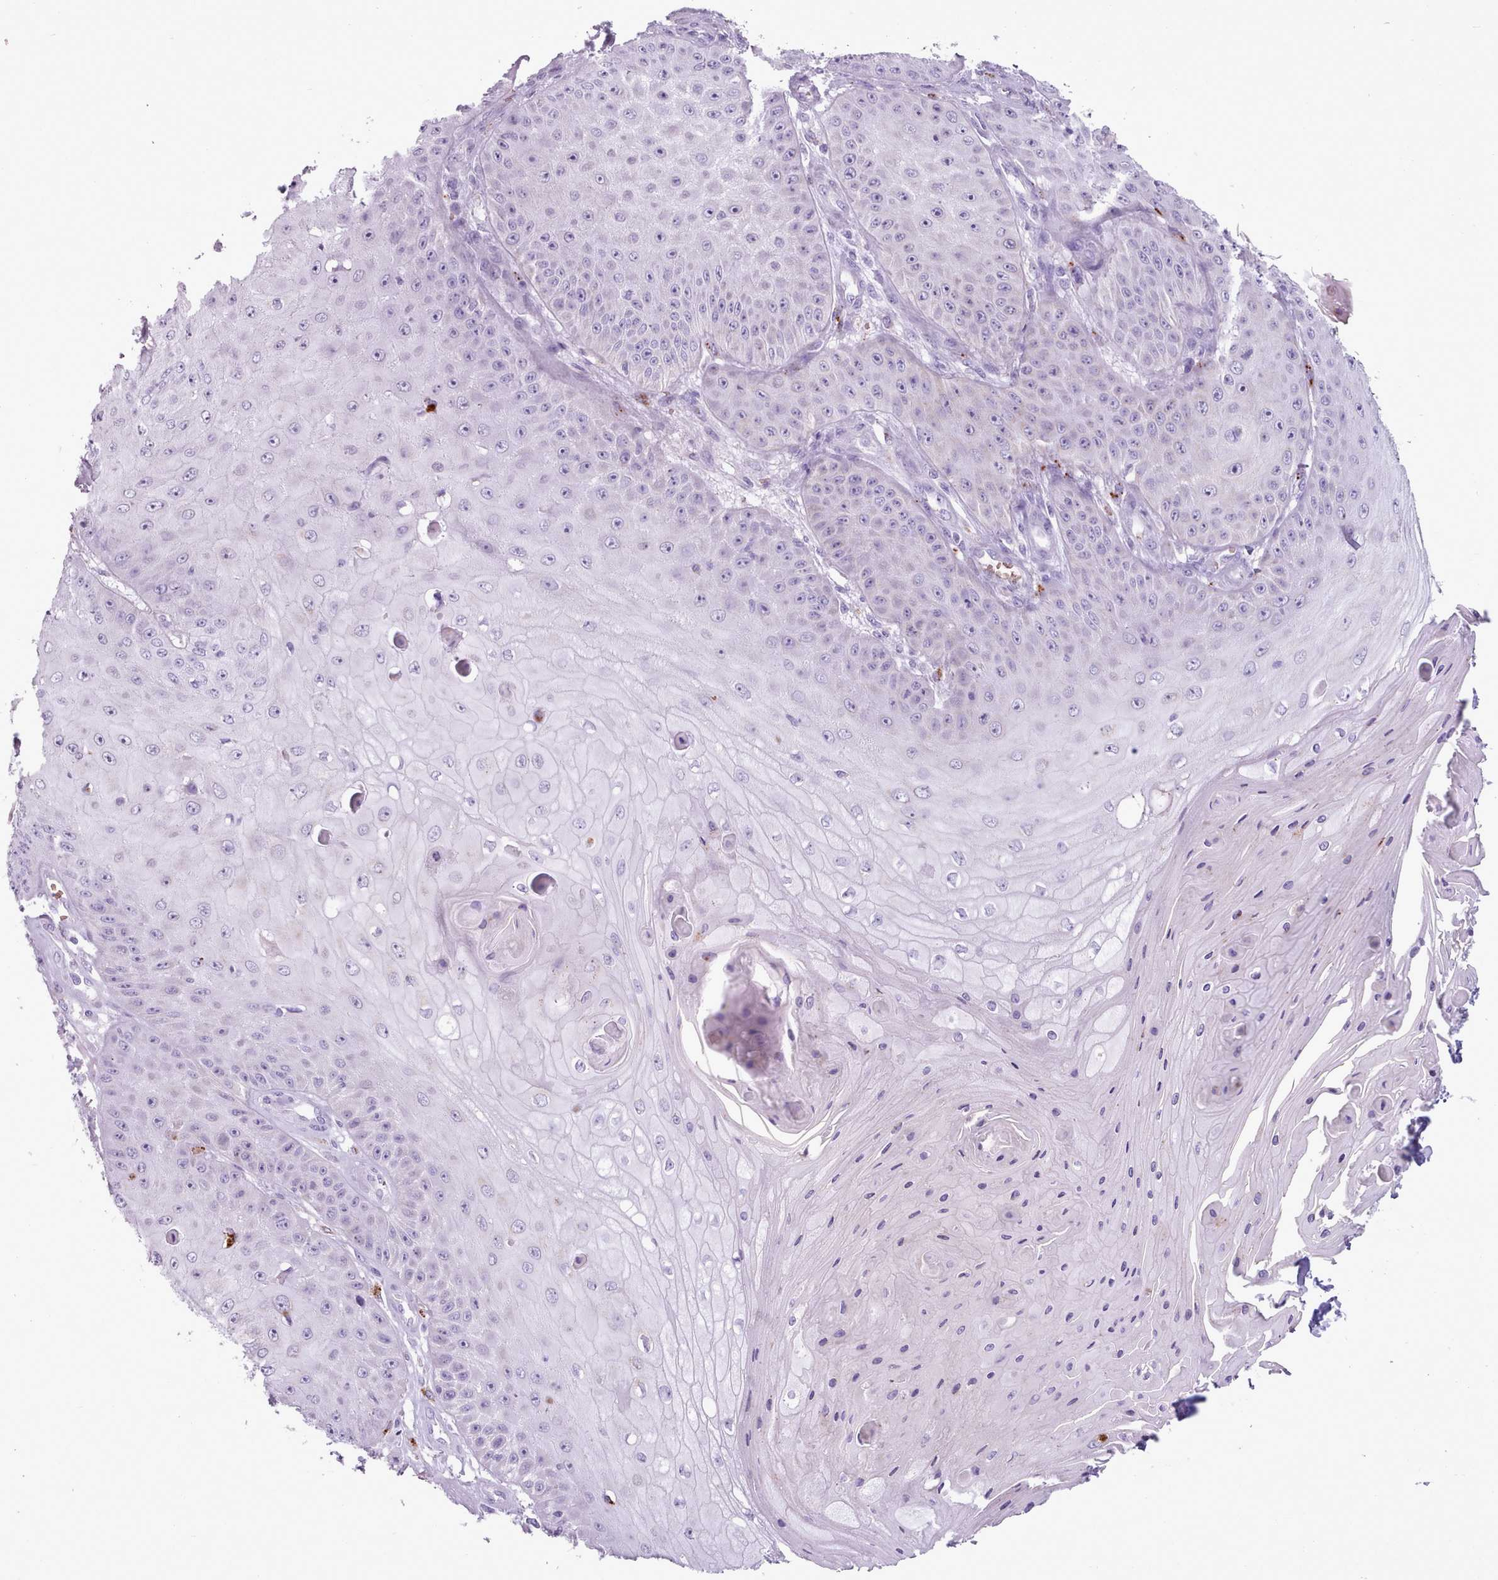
{"staining": {"intensity": "negative", "quantity": "none", "location": "none"}, "tissue": "skin cancer", "cell_type": "Tumor cells", "image_type": "cancer", "snomed": [{"axis": "morphology", "description": "Squamous cell carcinoma, NOS"}, {"axis": "topography", "description": "Skin"}], "caption": "Protein analysis of skin cancer displays no significant staining in tumor cells.", "gene": "AK4", "patient": {"sex": "male", "age": 70}}